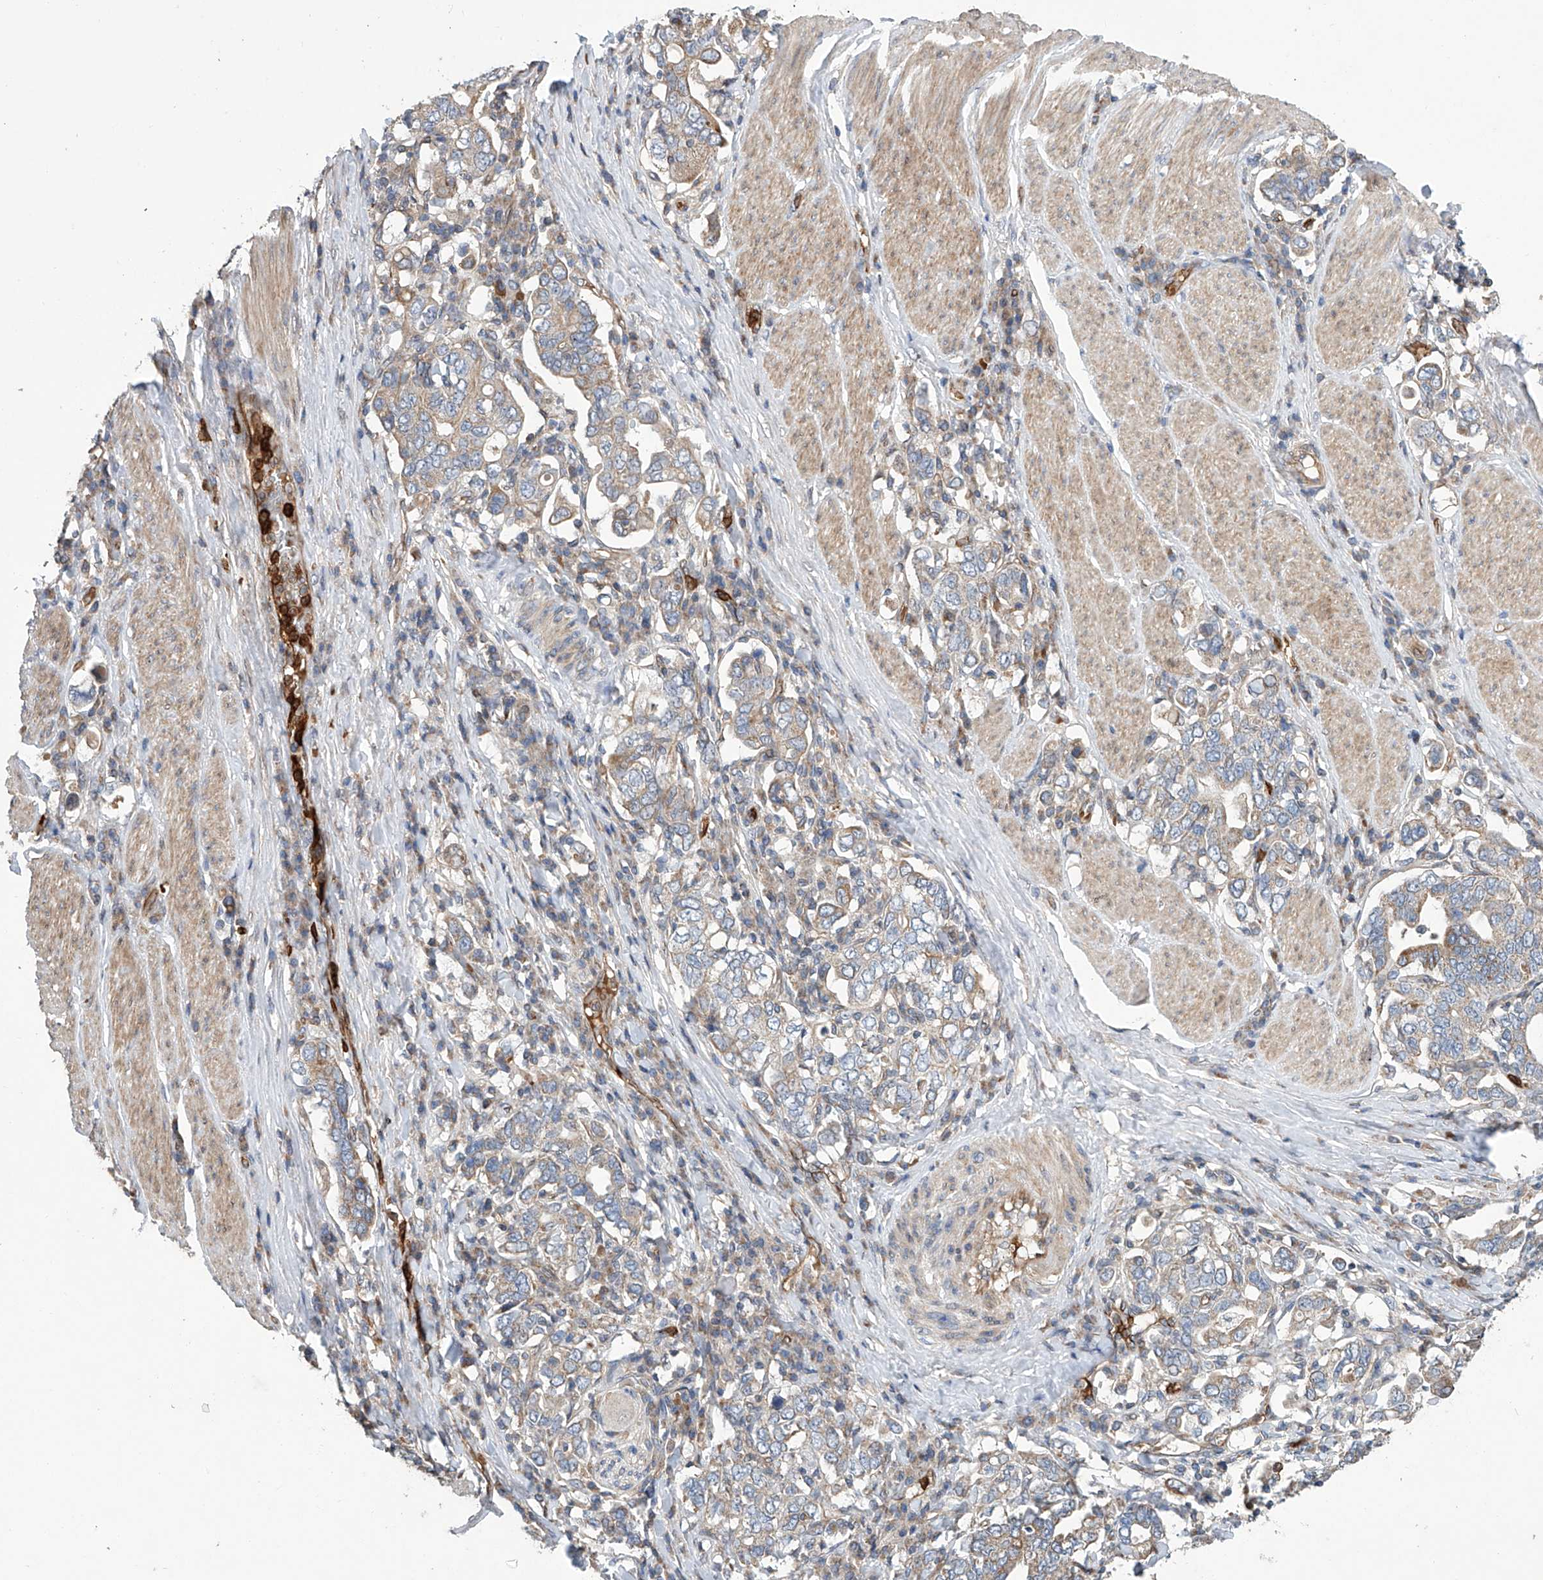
{"staining": {"intensity": "weak", "quantity": "25%-75%", "location": "cytoplasmic/membranous"}, "tissue": "stomach cancer", "cell_type": "Tumor cells", "image_type": "cancer", "snomed": [{"axis": "morphology", "description": "Adenocarcinoma, NOS"}, {"axis": "topography", "description": "Stomach, upper"}], "caption": "IHC of stomach adenocarcinoma demonstrates low levels of weak cytoplasmic/membranous expression in about 25%-75% of tumor cells.", "gene": "EIF2D", "patient": {"sex": "male", "age": 62}}